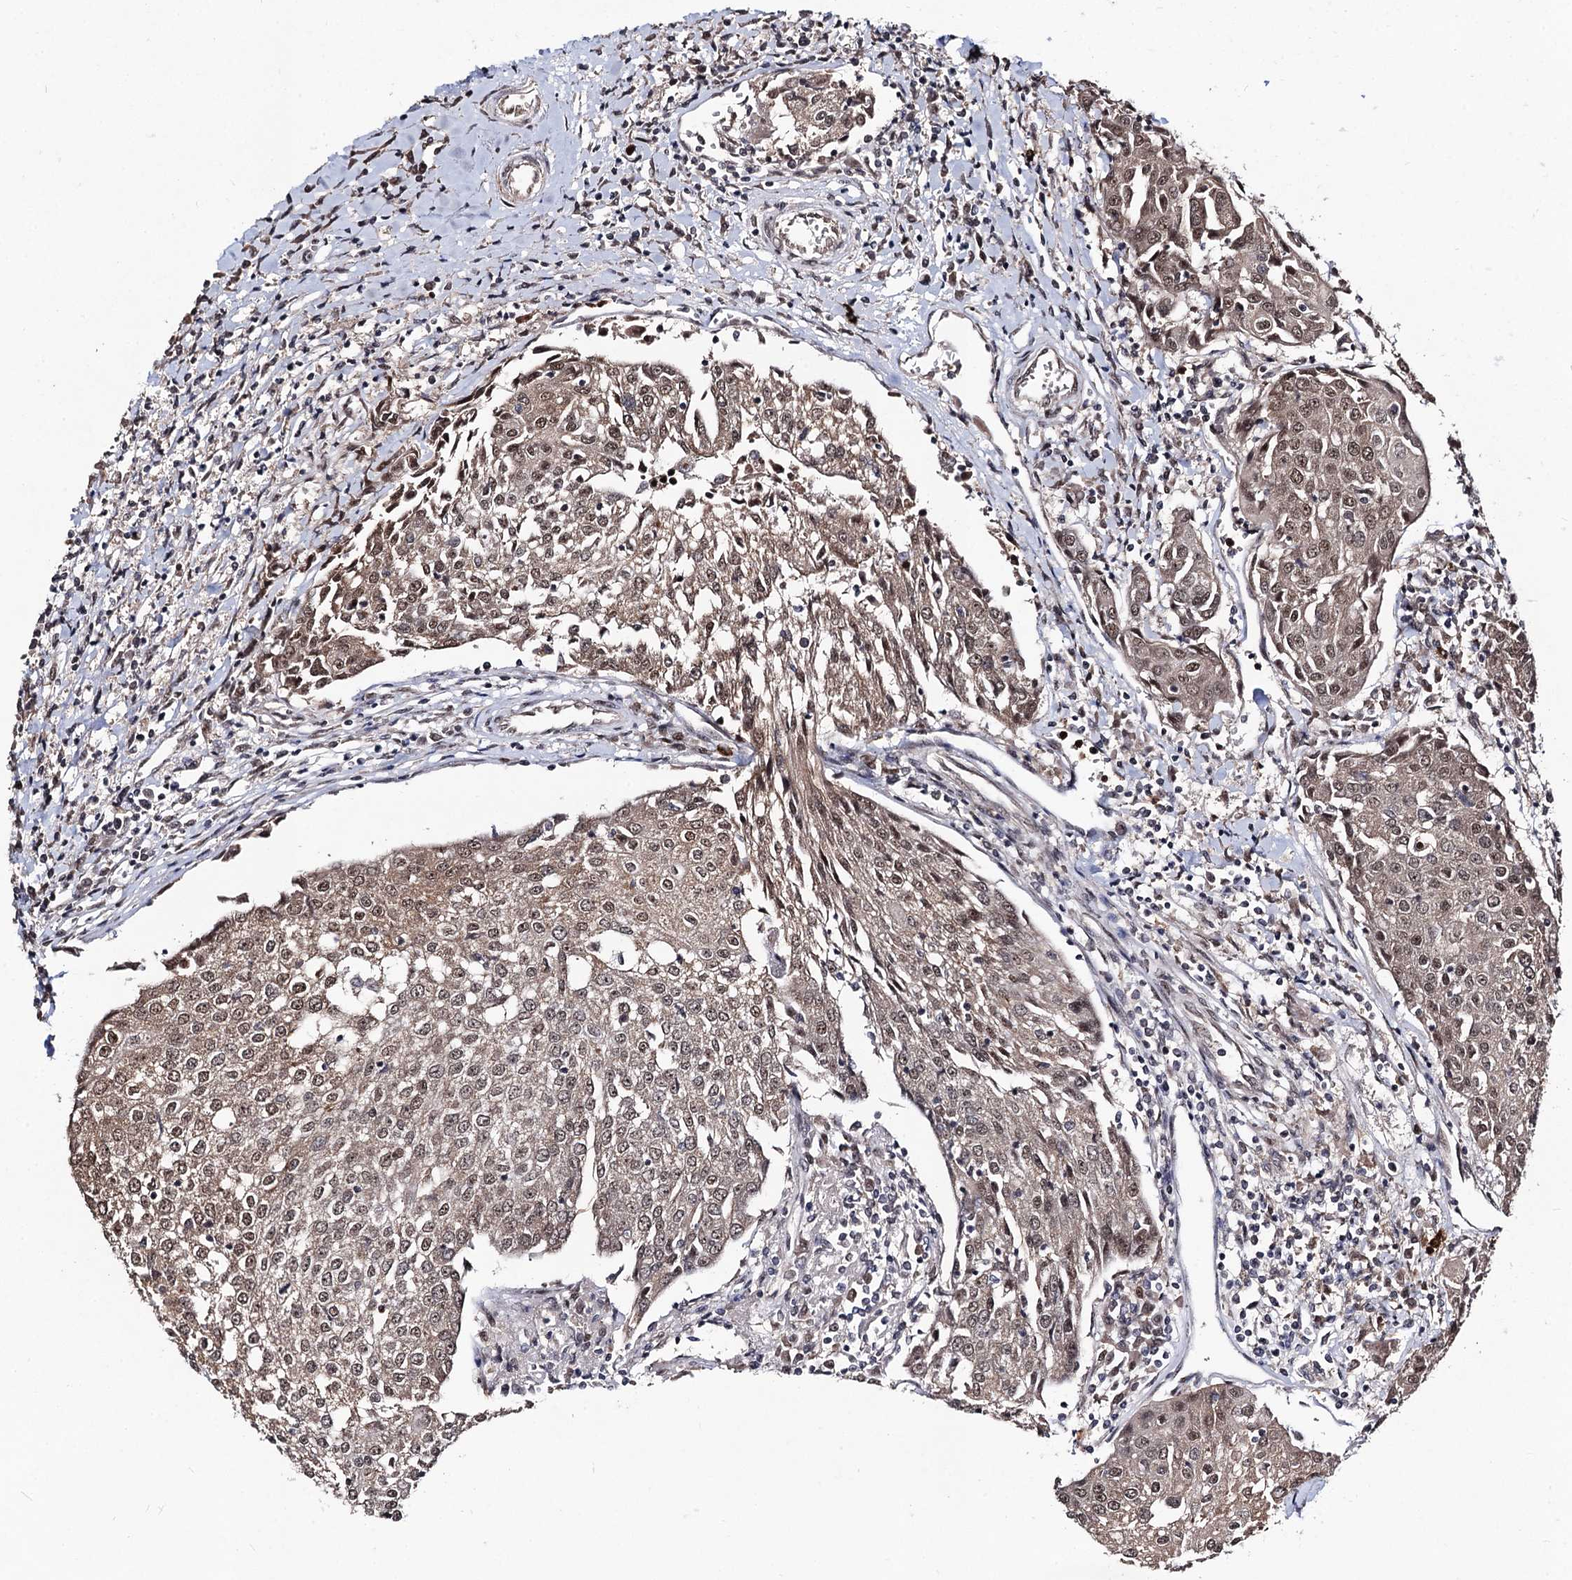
{"staining": {"intensity": "moderate", "quantity": ">75%", "location": "cytoplasmic/membranous,nuclear"}, "tissue": "urothelial cancer", "cell_type": "Tumor cells", "image_type": "cancer", "snomed": [{"axis": "morphology", "description": "Urothelial carcinoma, High grade"}, {"axis": "topography", "description": "Urinary bladder"}], "caption": "Human urothelial cancer stained with a brown dye exhibits moderate cytoplasmic/membranous and nuclear positive staining in approximately >75% of tumor cells.", "gene": "SFSWAP", "patient": {"sex": "female", "age": 85}}